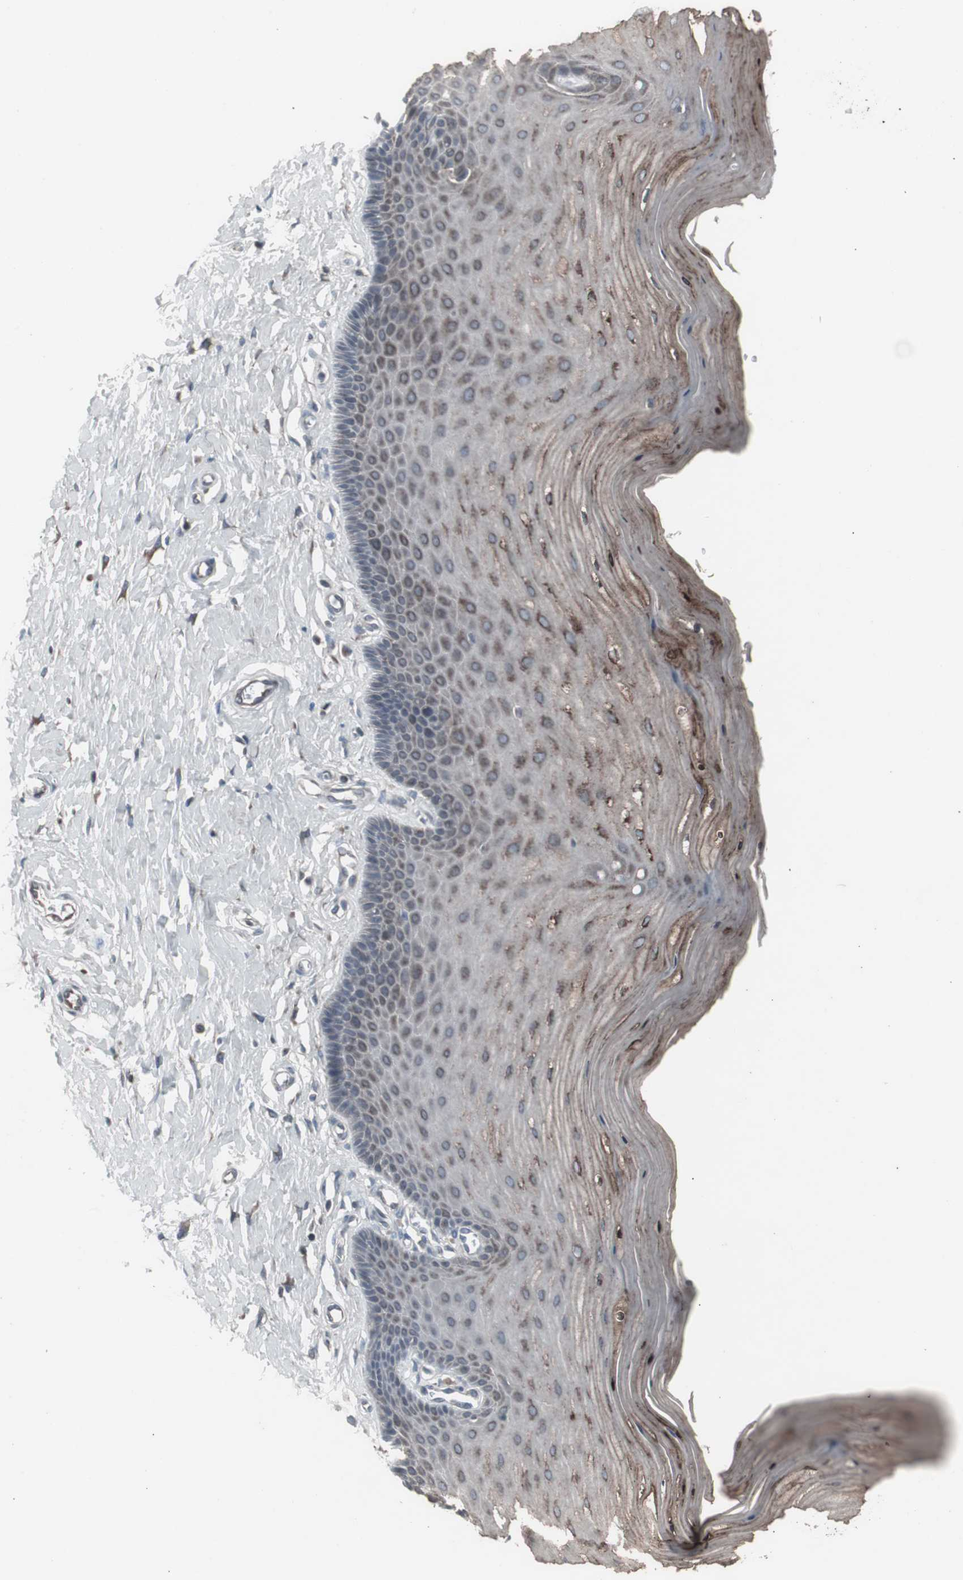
{"staining": {"intensity": "negative", "quantity": "none", "location": "none"}, "tissue": "cervix", "cell_type": "Glandular cells", "image_type": "normal", "snomed": [{"axis": "morphology", "description": "Normal tissue, NOS"}, {"axis": "topography", "description": "Cervix"}], "caption": "Immunohistochemical staining of benign human cervix reveals no significant staining in glandular cells.", "gene": "SSTR2", "patient": {"sex": "female", "age": 55}}